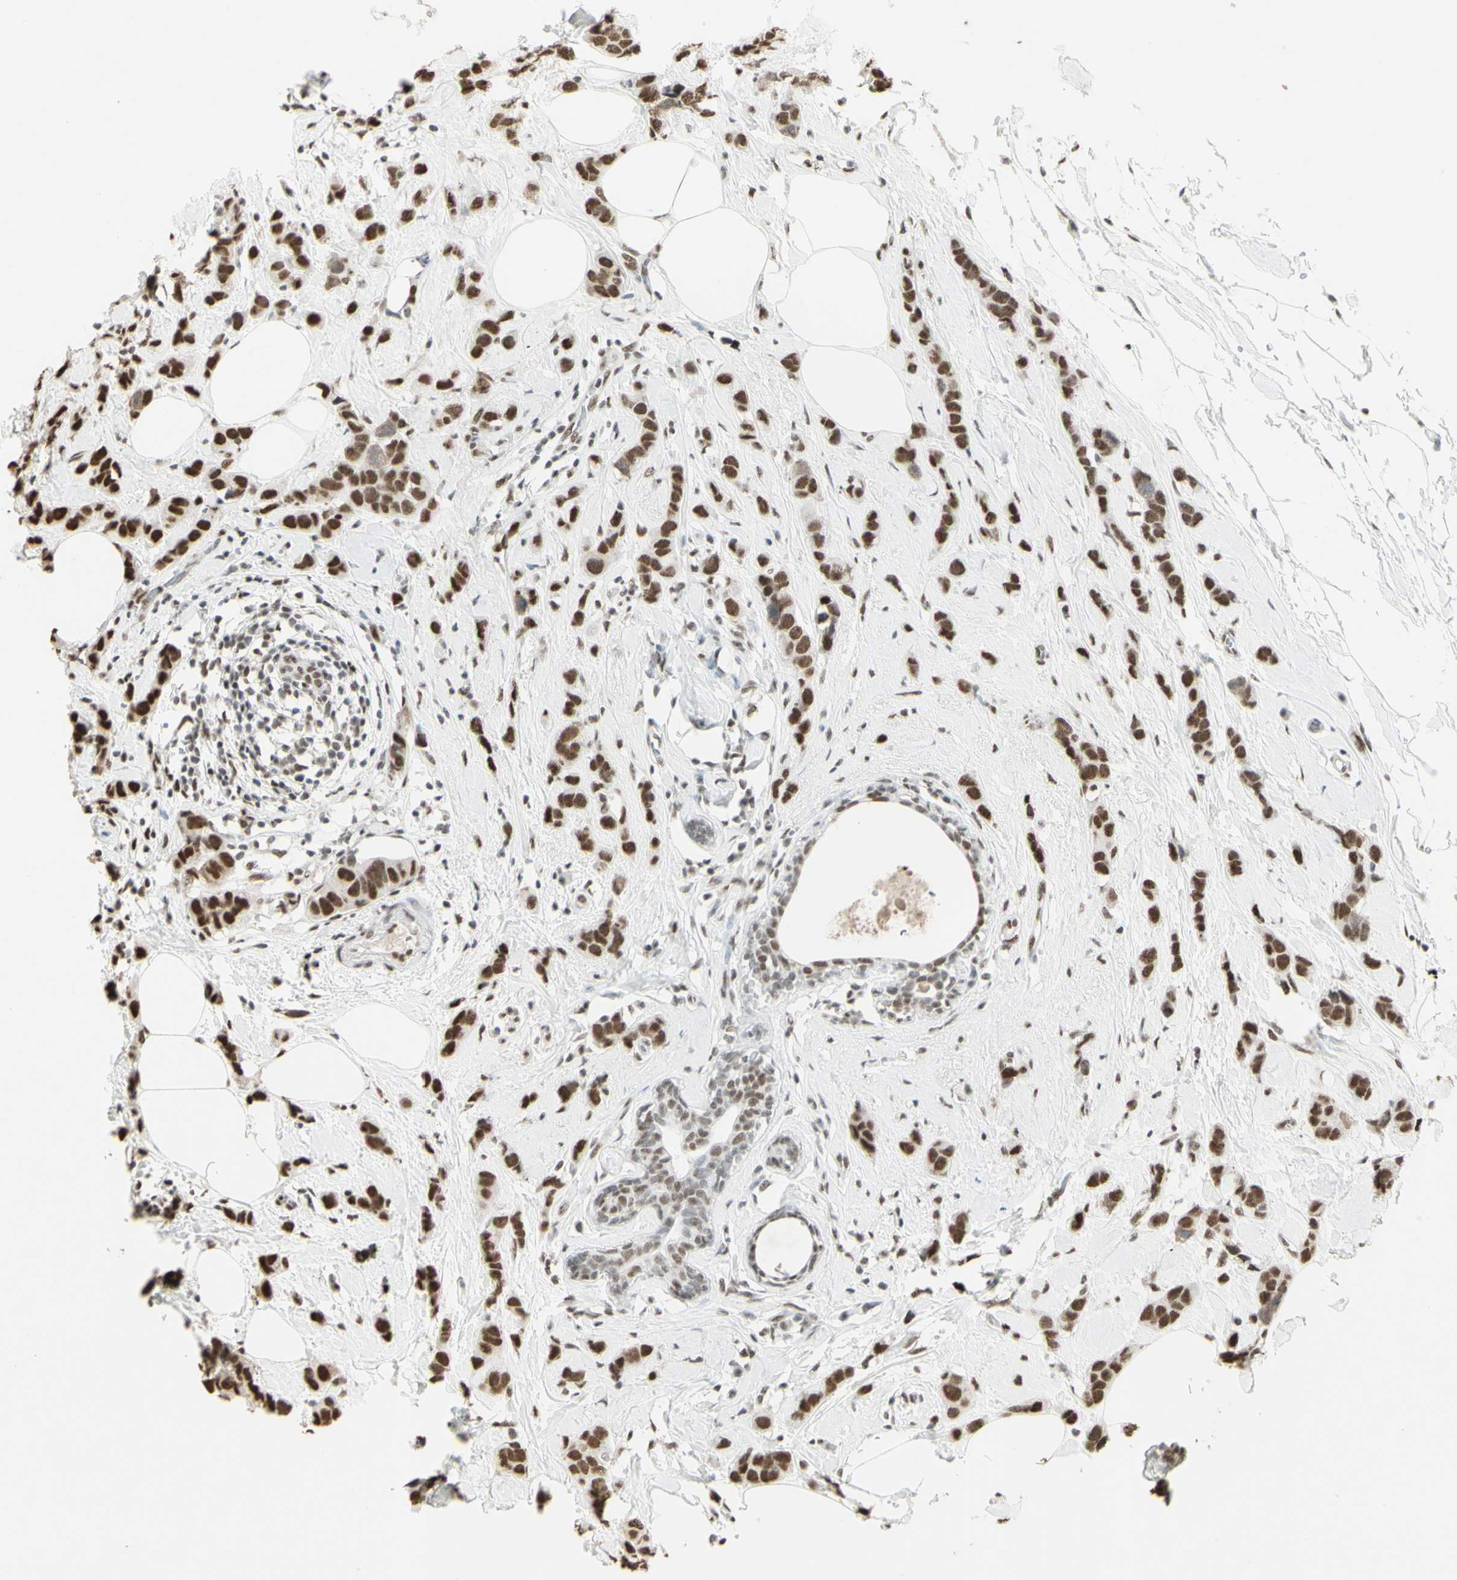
{"staining": {"intensity": "strong", "quantity": ">75%", "location": "nuclear"}, "tissue": "breast cancer", "cell_type": "Tumor cells", "image_type": "cancer", "snomed": [{"axis": "morphology", "description": "Normal tissue, NOS"}, {"axis": "morphology", "description": "Duct carcinoma"}, {"axis": "topography", "description": "Breast"}], "caption": "This histopathology image displays breast cancer stained with immunohistochemistry (IHC) to label a protein in brown. The nuclear of tumor cells show strong positivity for the protein. Nuclei are counter-stained blue.", "gene": "TRIM28", "patient": {"sex": "female", "age": 50}}